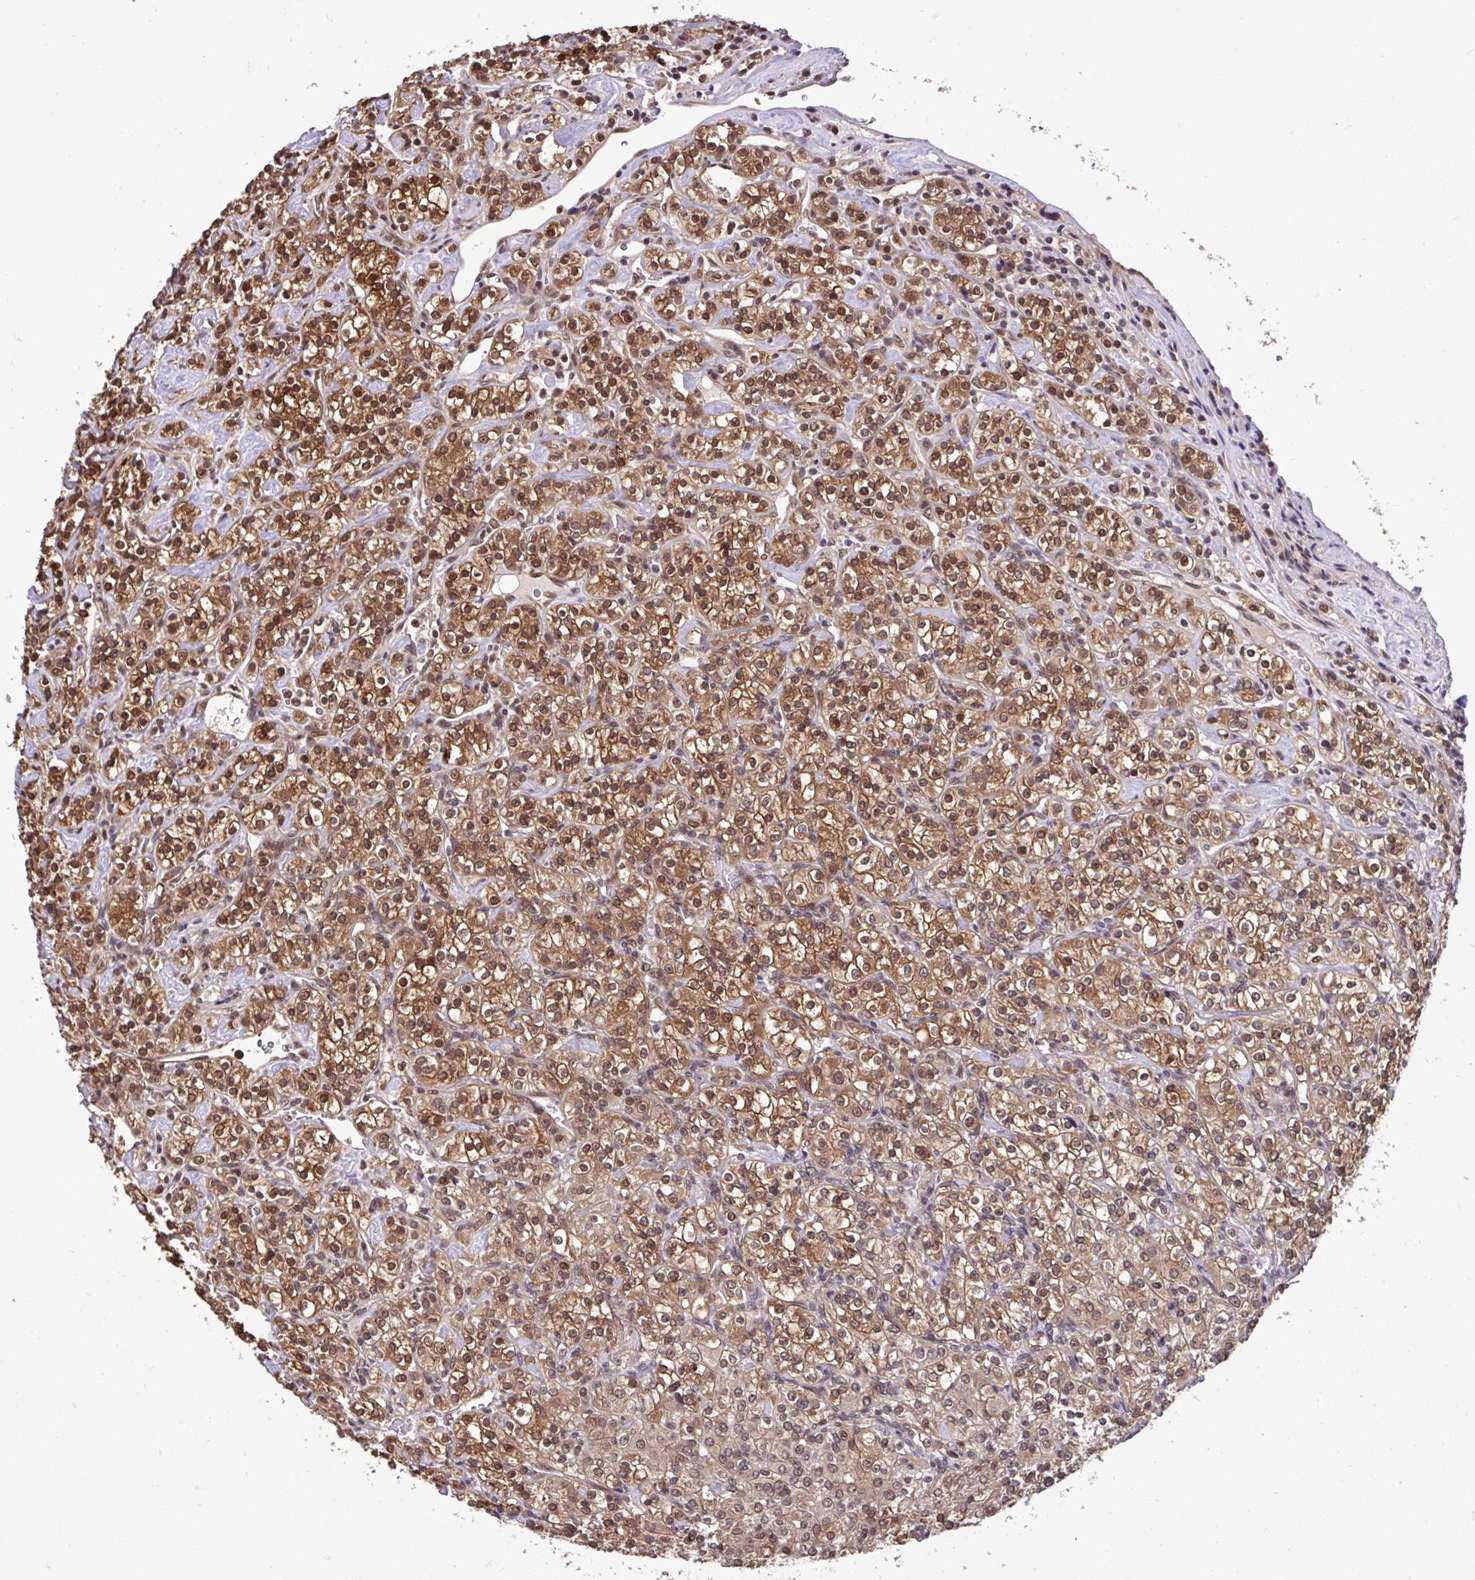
{"staining": {"intensity": "moderate", "quantity": ">75%", "location": "cytoplasmic/membranous,nuclear"}, "tissue": "renal cancer", "cell_type": "Tumor cells", "image_type": "cancer", "snomed": [{"axis": "morphology", "description": "Adenocarcinoma, NOS"}, {"axis": "topography", "description": "Kidney"}], "caption": "Immunohistochemistry (DAB (3,3'-diaminobenzidine)) staining of adenocarcinoma (renal) shows moderate cytoplasmic/membranous and nuclear protein positivity in approximately >75% of tumor cells.", "gene": "GLIS3", "patient": {"sex": "male", "age": 77}}